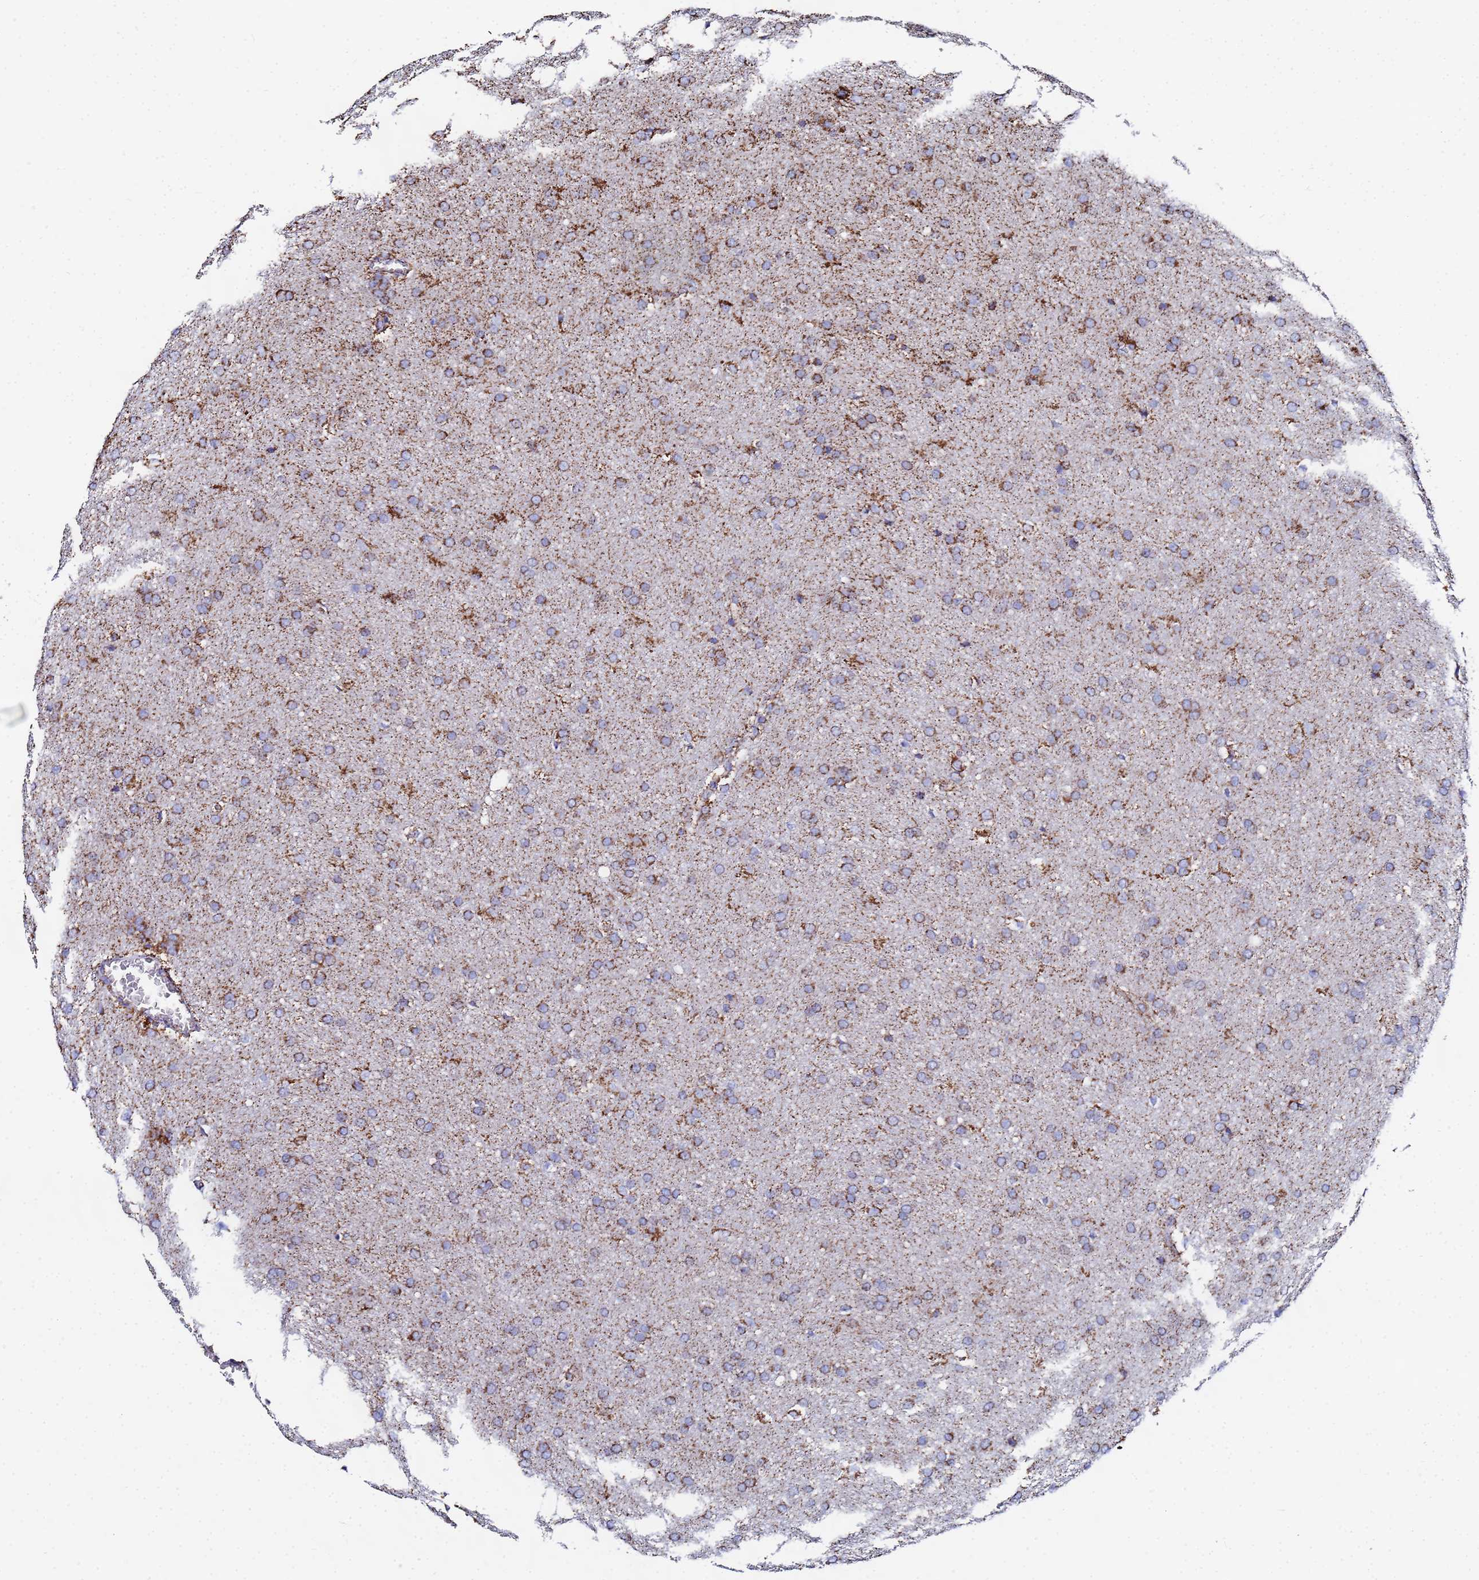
{"staining": {"intensity": "strong", "quantity": "25%-75%", "location": "cytoplasmic/membranous"}, "tissue": "glioma", "cell_type": "Tumor cells", "image_type": "cancer", "snomed": [{"axis": "morphology", "description": "Glioma, malignant, Low grade"}, {"axis": "topography", "description": "Brain"}], "caption": "This is a photomicrograph of IHC staining of glioma, which shows strong positivity in the cytoplasmic/membranous of tumor cells.", "gene": "GLUD1", "patient": {"sex": "female", "age": 32}}